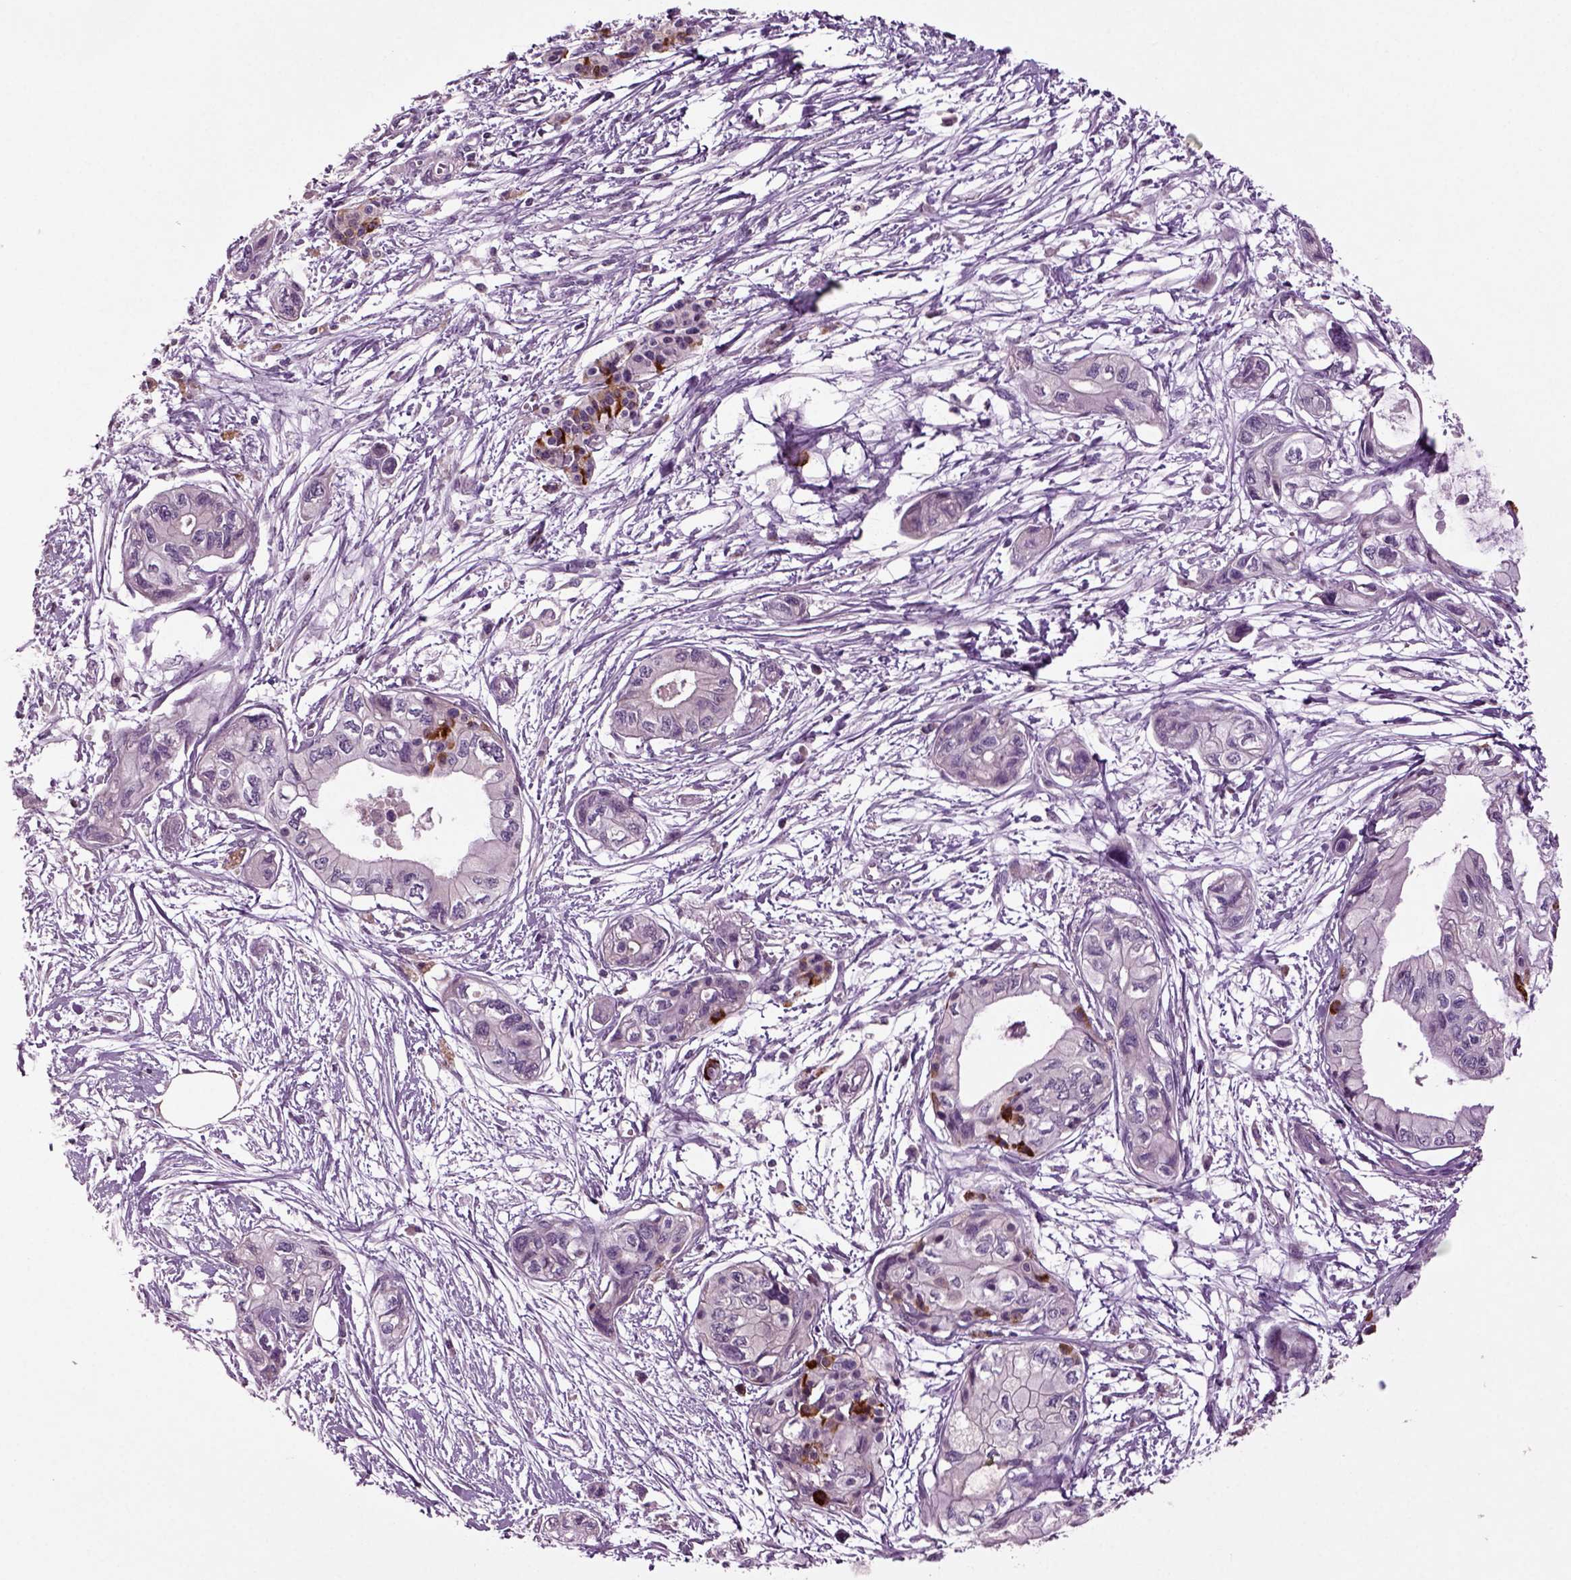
{"staining": {"intensity": "negative", "quantity": "none", "location": "none"}, "tissue": "pancreatic cancer", "cell_type": "Tumor cells", "image_type": "cancer", "snomed": [{"axis": "morphology", "description": "Adenocarcinoma, NOS"}, {"axis": "topography", "description": "Pancreas"}], "caption": "Tumor cells are negative for protein expression in human pancreatic adenocarcinoma.", "gene": "SLC17A6", "patient": {"sex": "female", "age": 76}}